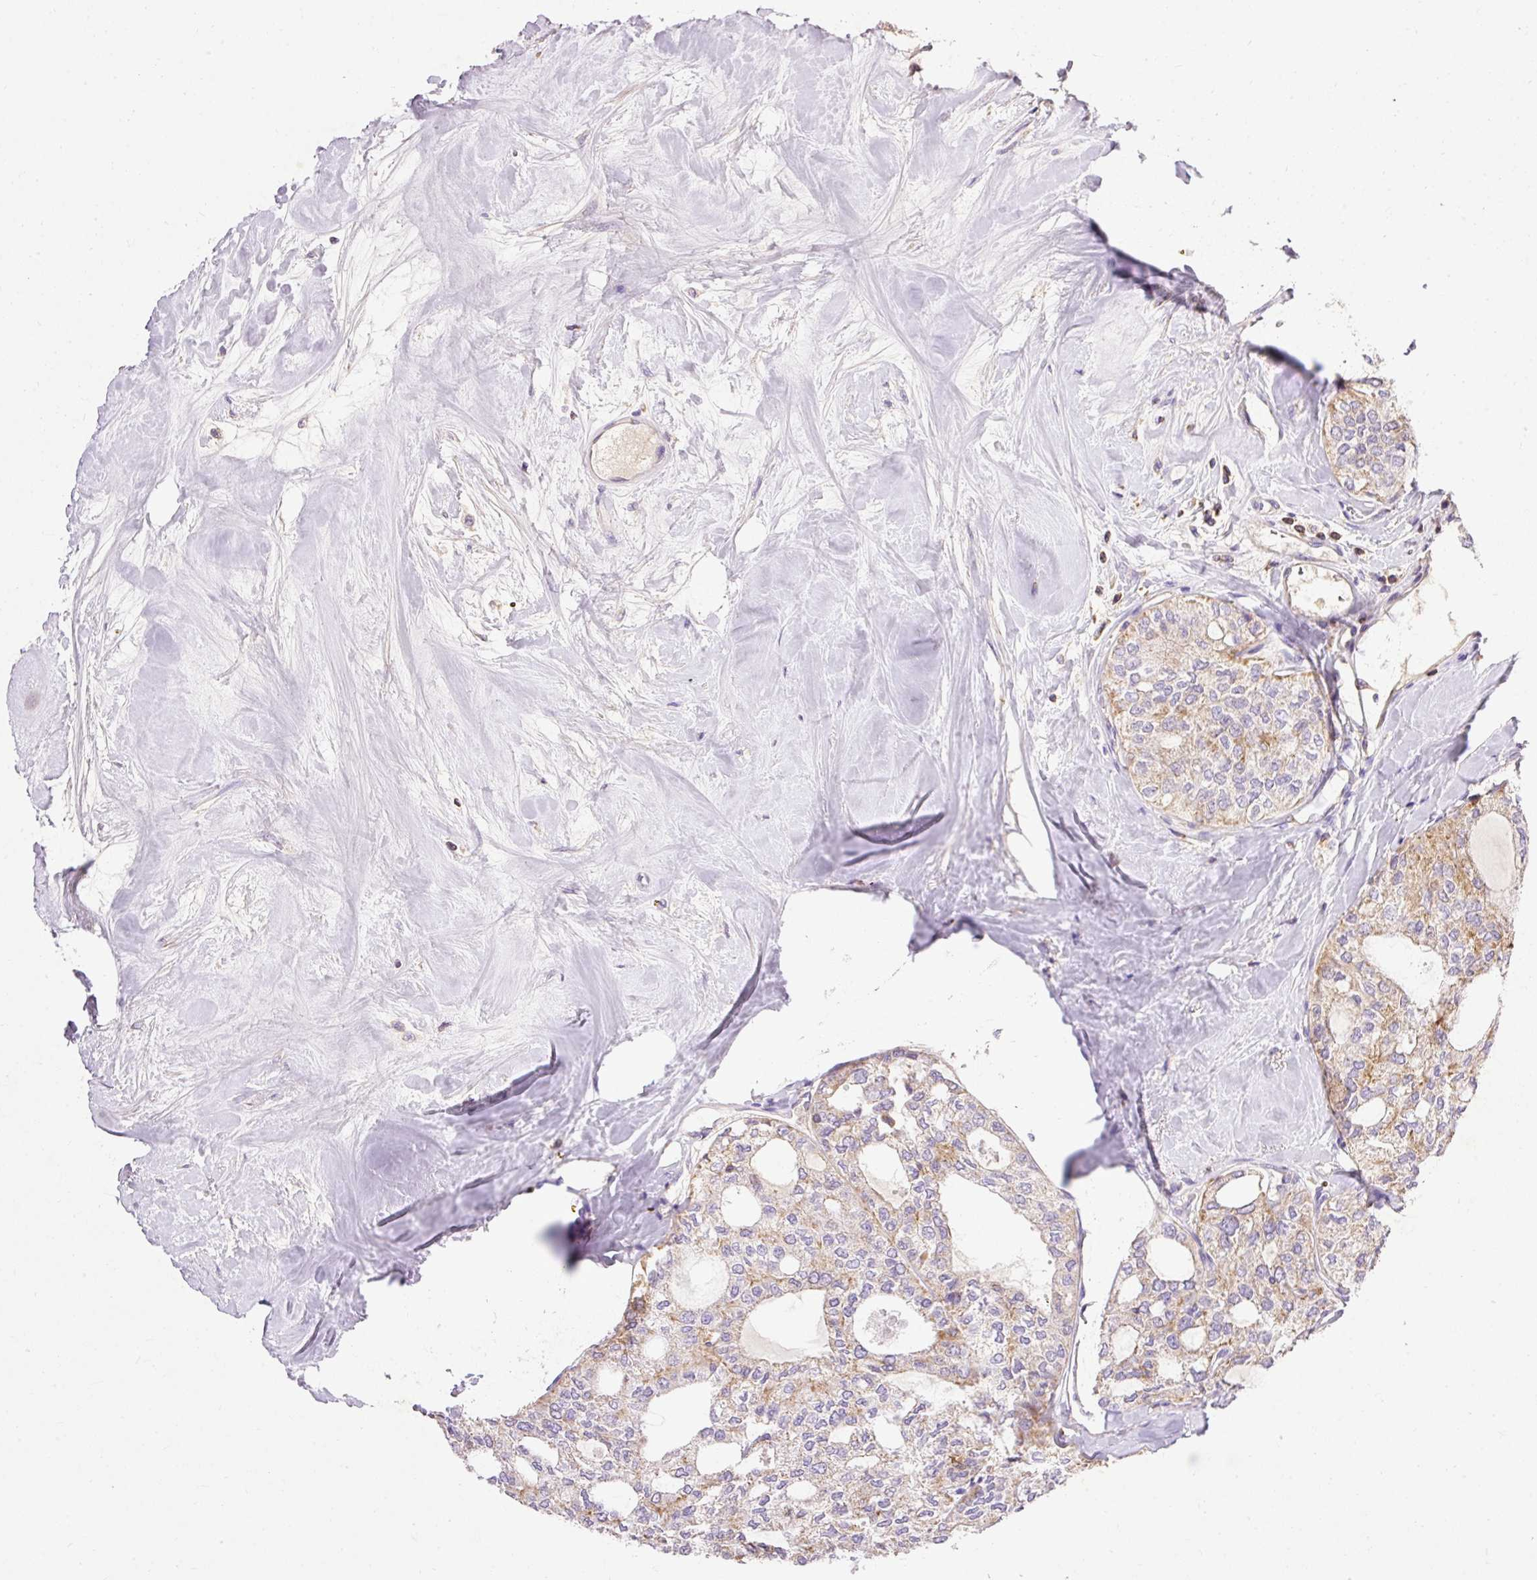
{"staining": {"intensity": "weak", "quantity": ">75%", "location": "cytoplasmic/membranous"}, "tissue": "thyroid cancer", "cell_type": "Tumor cells", "image_type": "cancer", "snomed": [{"axis": "morphology", "description": "Follicular adenoma carcinoma, NOS"}, {"axis": "topography", "description": "Thyroid gland"}], "caption": "About >75% of tumor cells in human follicular adenoma carcinoma (thyroid) demonstrate weak cytoplasmic/membranous protein positivity as visualized by brown immunohistochemical staining.", "gene": "IMMT", "patient": {"sex": "male", "age": 75}}